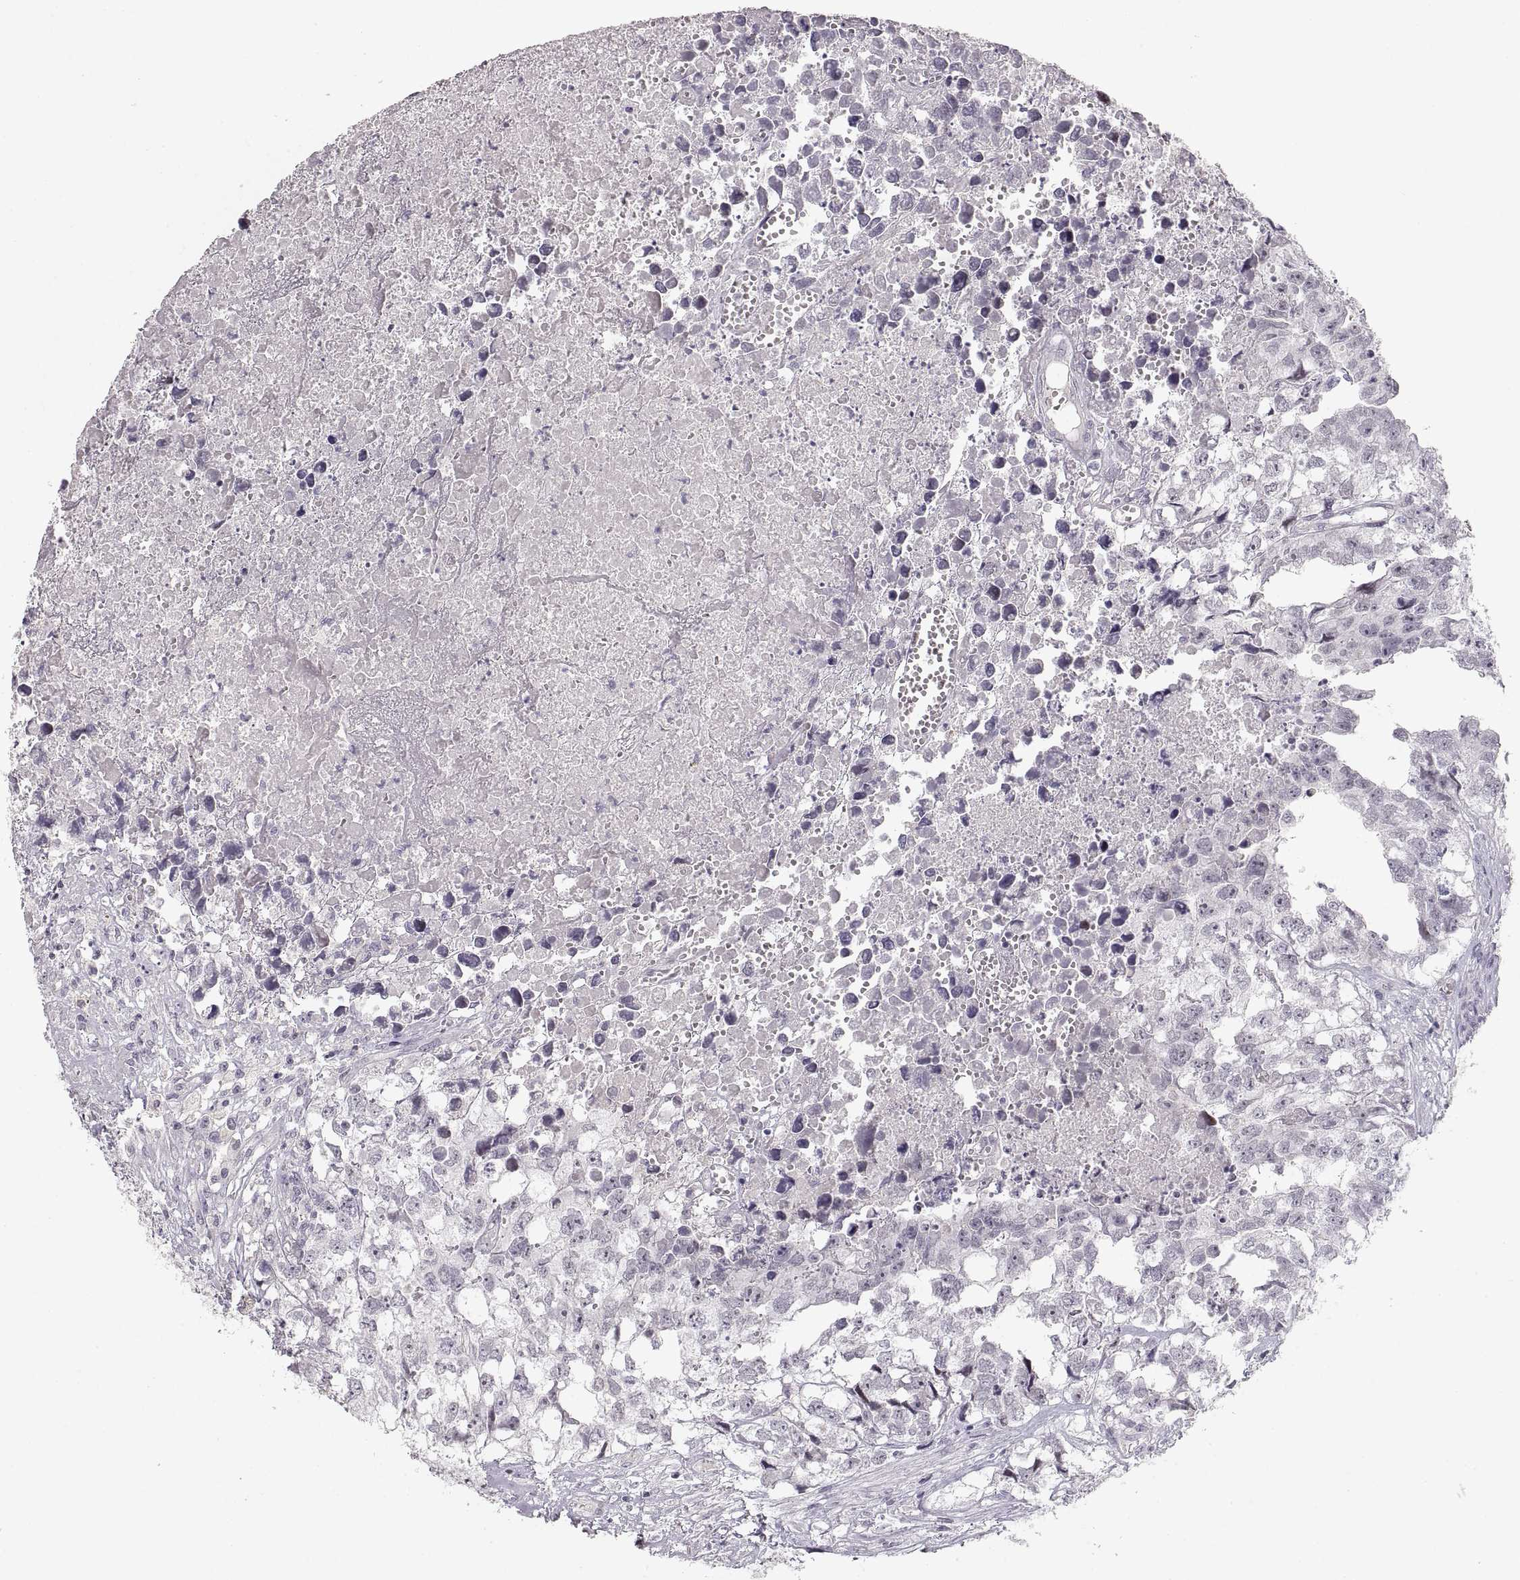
{"staining": {"intensity": "negative", "quantity": "none", "location": "none"}, "tissue": "testis cancer", "cell_type": "Tumor cells", "image_type": "cancer", "snomed": [{"axis": "morphology", "description": "Carcinoma, Embryonal, NOS"}, {"axis": "morphology", "description": "Teratoma, malignant, NOS"}, {"axis": "topography", "description": "Testis"}], "caption": "Testis embryonal carcinoma was stained to show a protein in brown. There is no significant staining in tumor cells. Nuclei are stained in blue.", "gene": "PCSK2", "patient": {"sex": "male", "age": 44}}